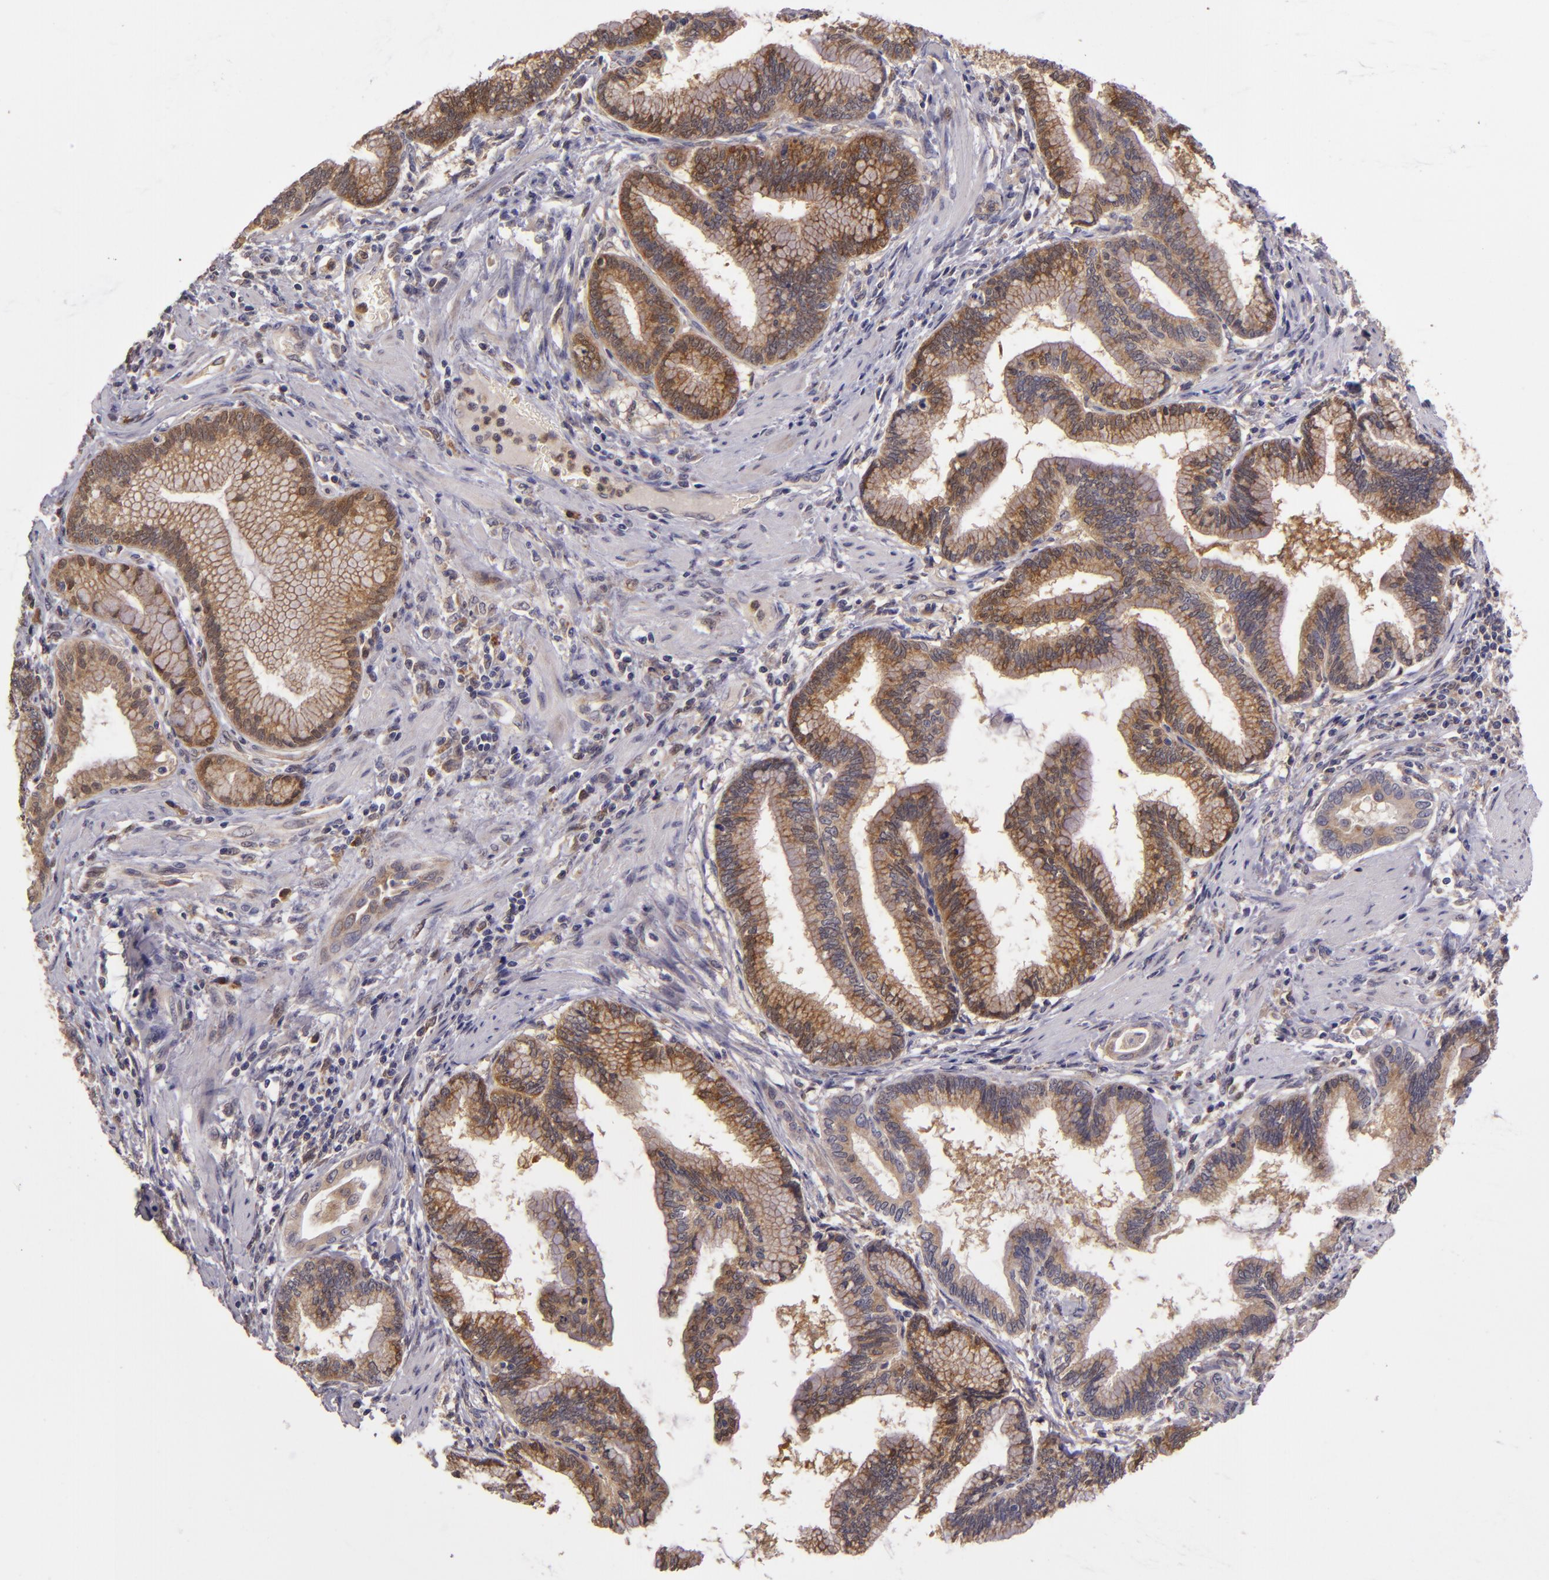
{"staining": {"intensity": "moderate", "quantity": ">75%", "location": "cytoplasmic/membranous"}, "tissue": "pancreatic cancer", "cell_type": "Tumor cells", "image_type": "cancer", "snomed": [{"axis": "morphology", "description": "Adenocarcinoma, NOS"}, {"axis": "topography", "description": "Pancreas"}], "caption": "This micrograph demonstrates IHC staining of adenocarcinoma (pancreatic), with medium moderate cytoplasmic/membranous staining in approximately >75% of tumor cells.", "gene": "FHIT", "patient": {"sex": "female", "age": 64}}